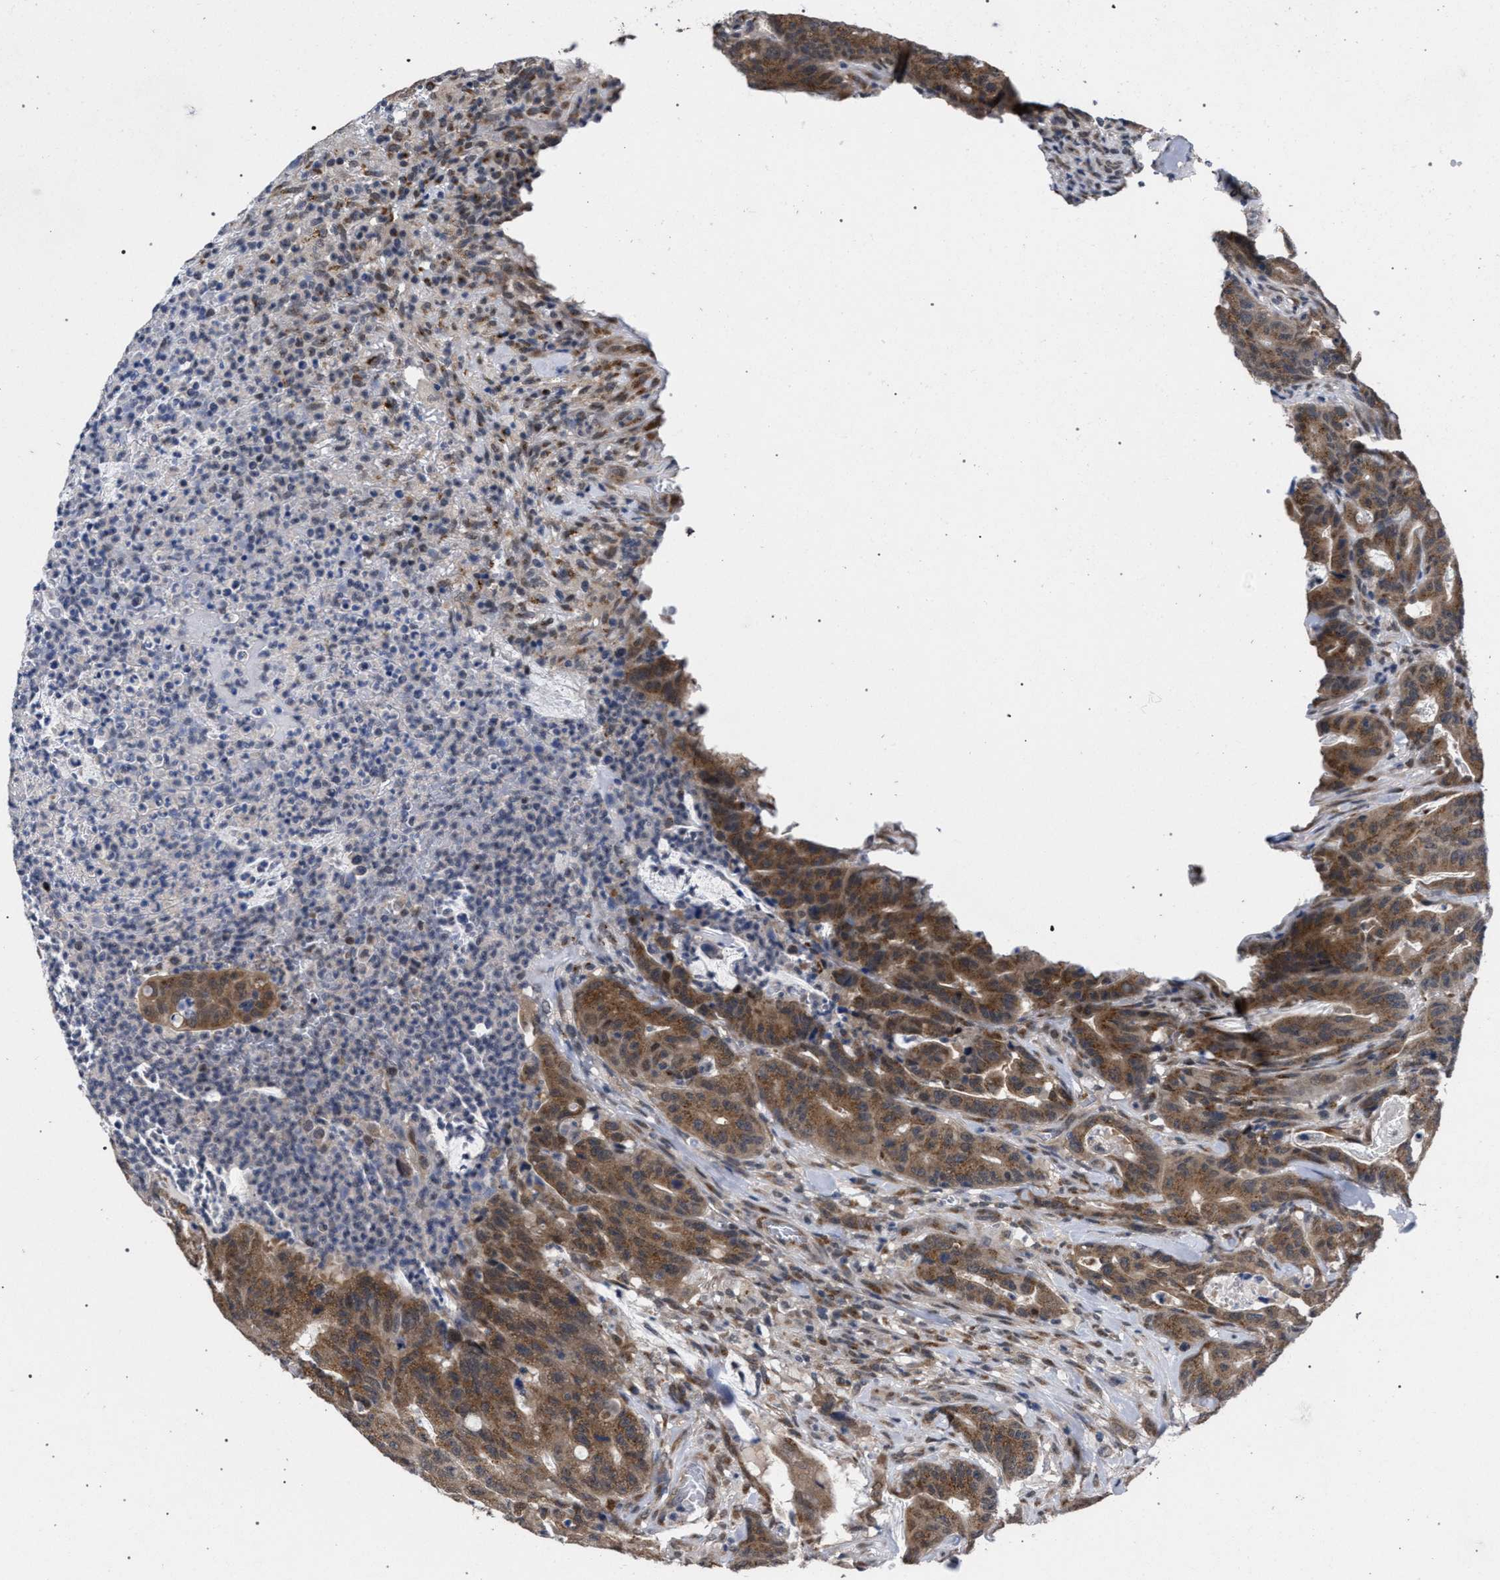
{"staining": {"intensity": "moderate", "quantity": ">75%", "location": "cytoplasmic/membranous"}, "tissue": "colorectal cancer", "cell_type": "Tumor cells", "image_type": "cancer", "snomed": [{"axis": "morphology", "description": "Adenocarcinoma, NOS"}, {"axis": "topography", "description": "Colon"}], "caption": "Moderate cytoplasmic/membranous expression for a protein is identified in approximately >75% of tumor cells of colorectal cancer using immunohistochemistry.", "gene": "GOLGA2", "patient": {"sex": "male", "age": 45}}